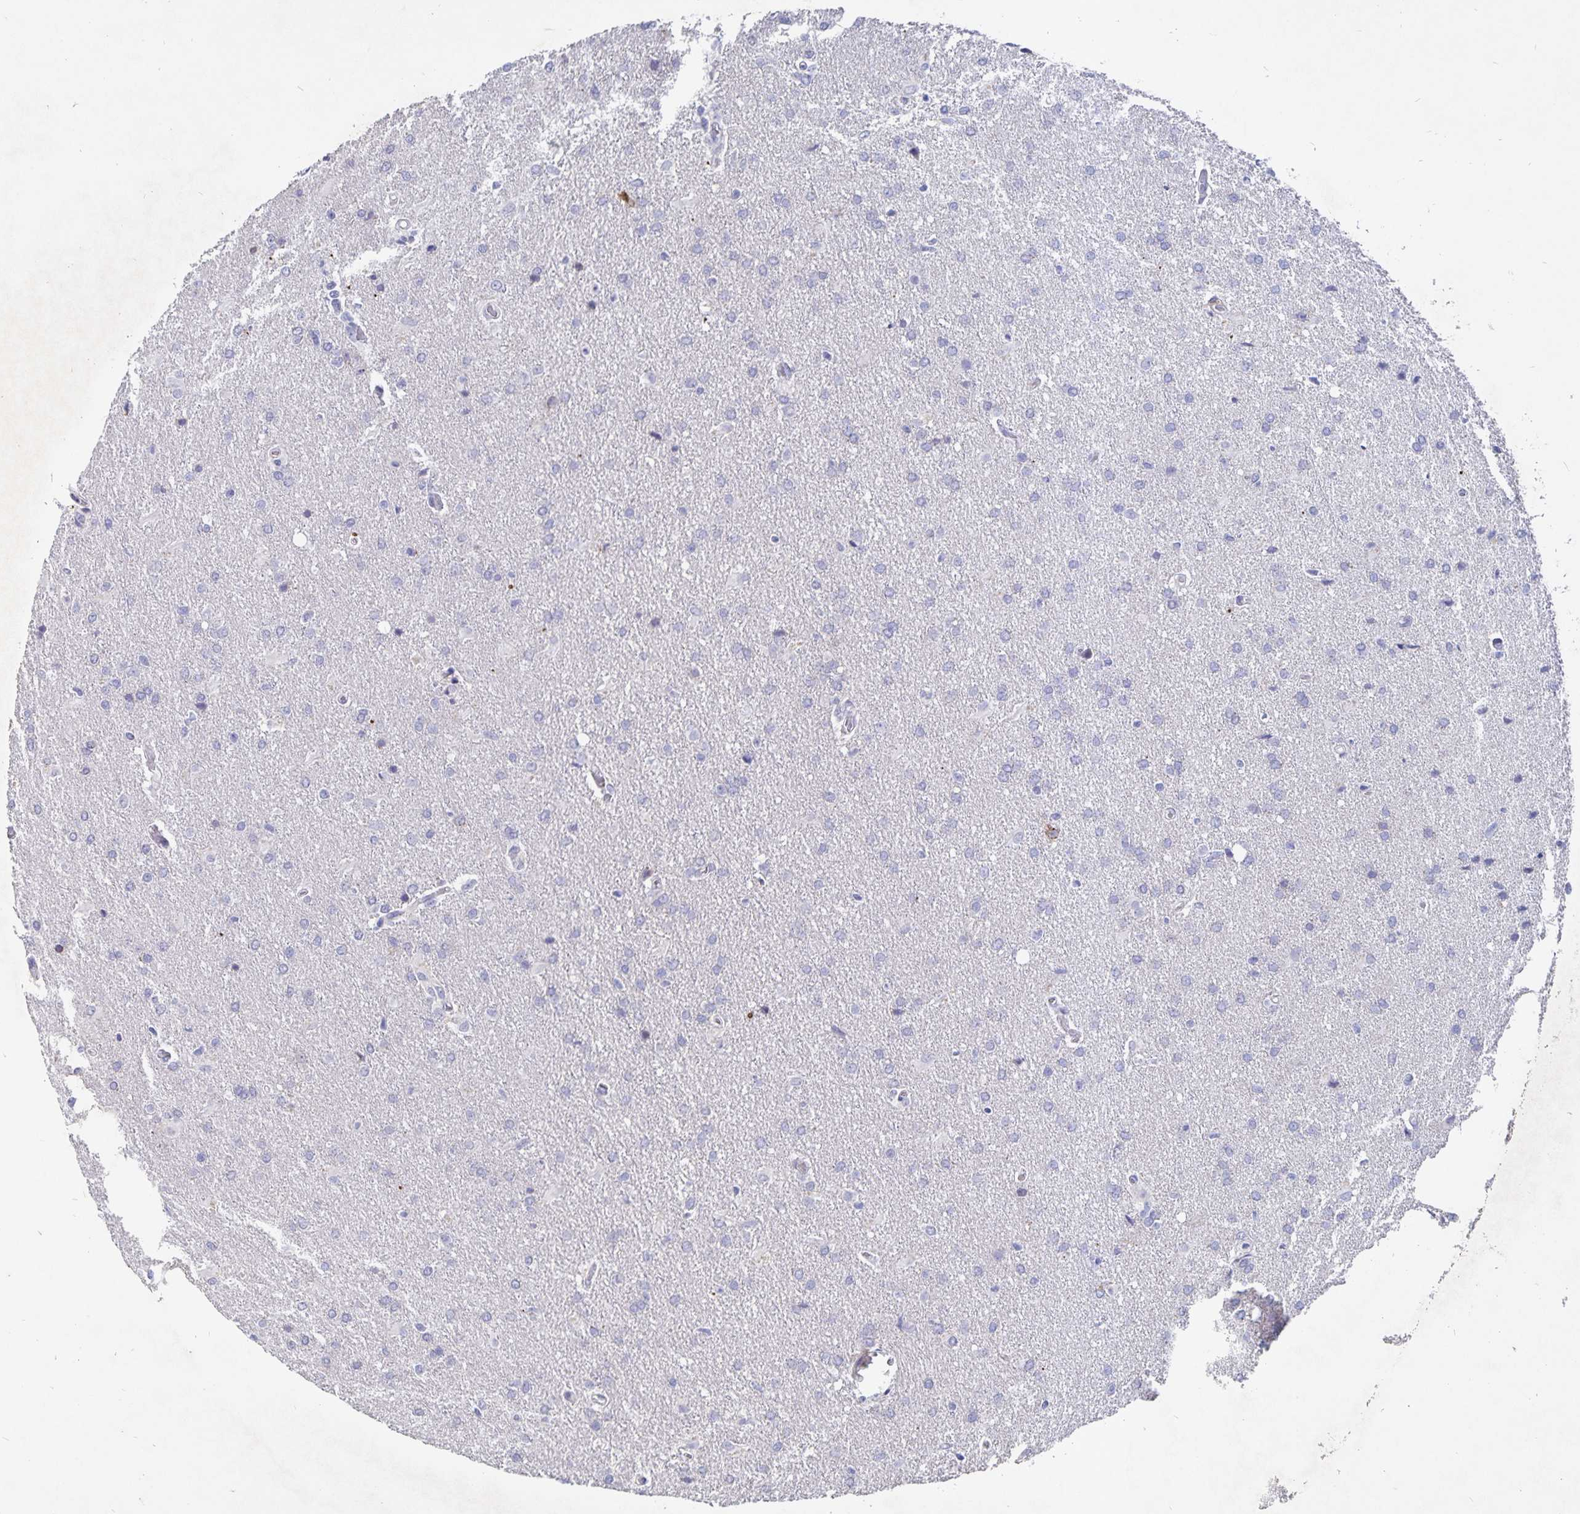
{"staining": {"intensity": "negative", "quantity": "none", "location": "none"}, "tissue": "glioma", "cell_type": "Tumor cells", "image_type": "cancer", "snomed": [{"axis": "morphology", "description": "Glioma, malignant, High grade"}, {"axis": "topography", "description": "Brain"}], "caption": "DAB immunohistochemical staining of malignant glioma (high-grade) reveals no significant positivity in tumor cells. (Brightfield microscopy of DAB (3,3'-diaminobenzidine) immunohistochemistry (IHC) at high magnification).", "gene": "SMOC1", "patient": {"sex": "male", "age": 68}}